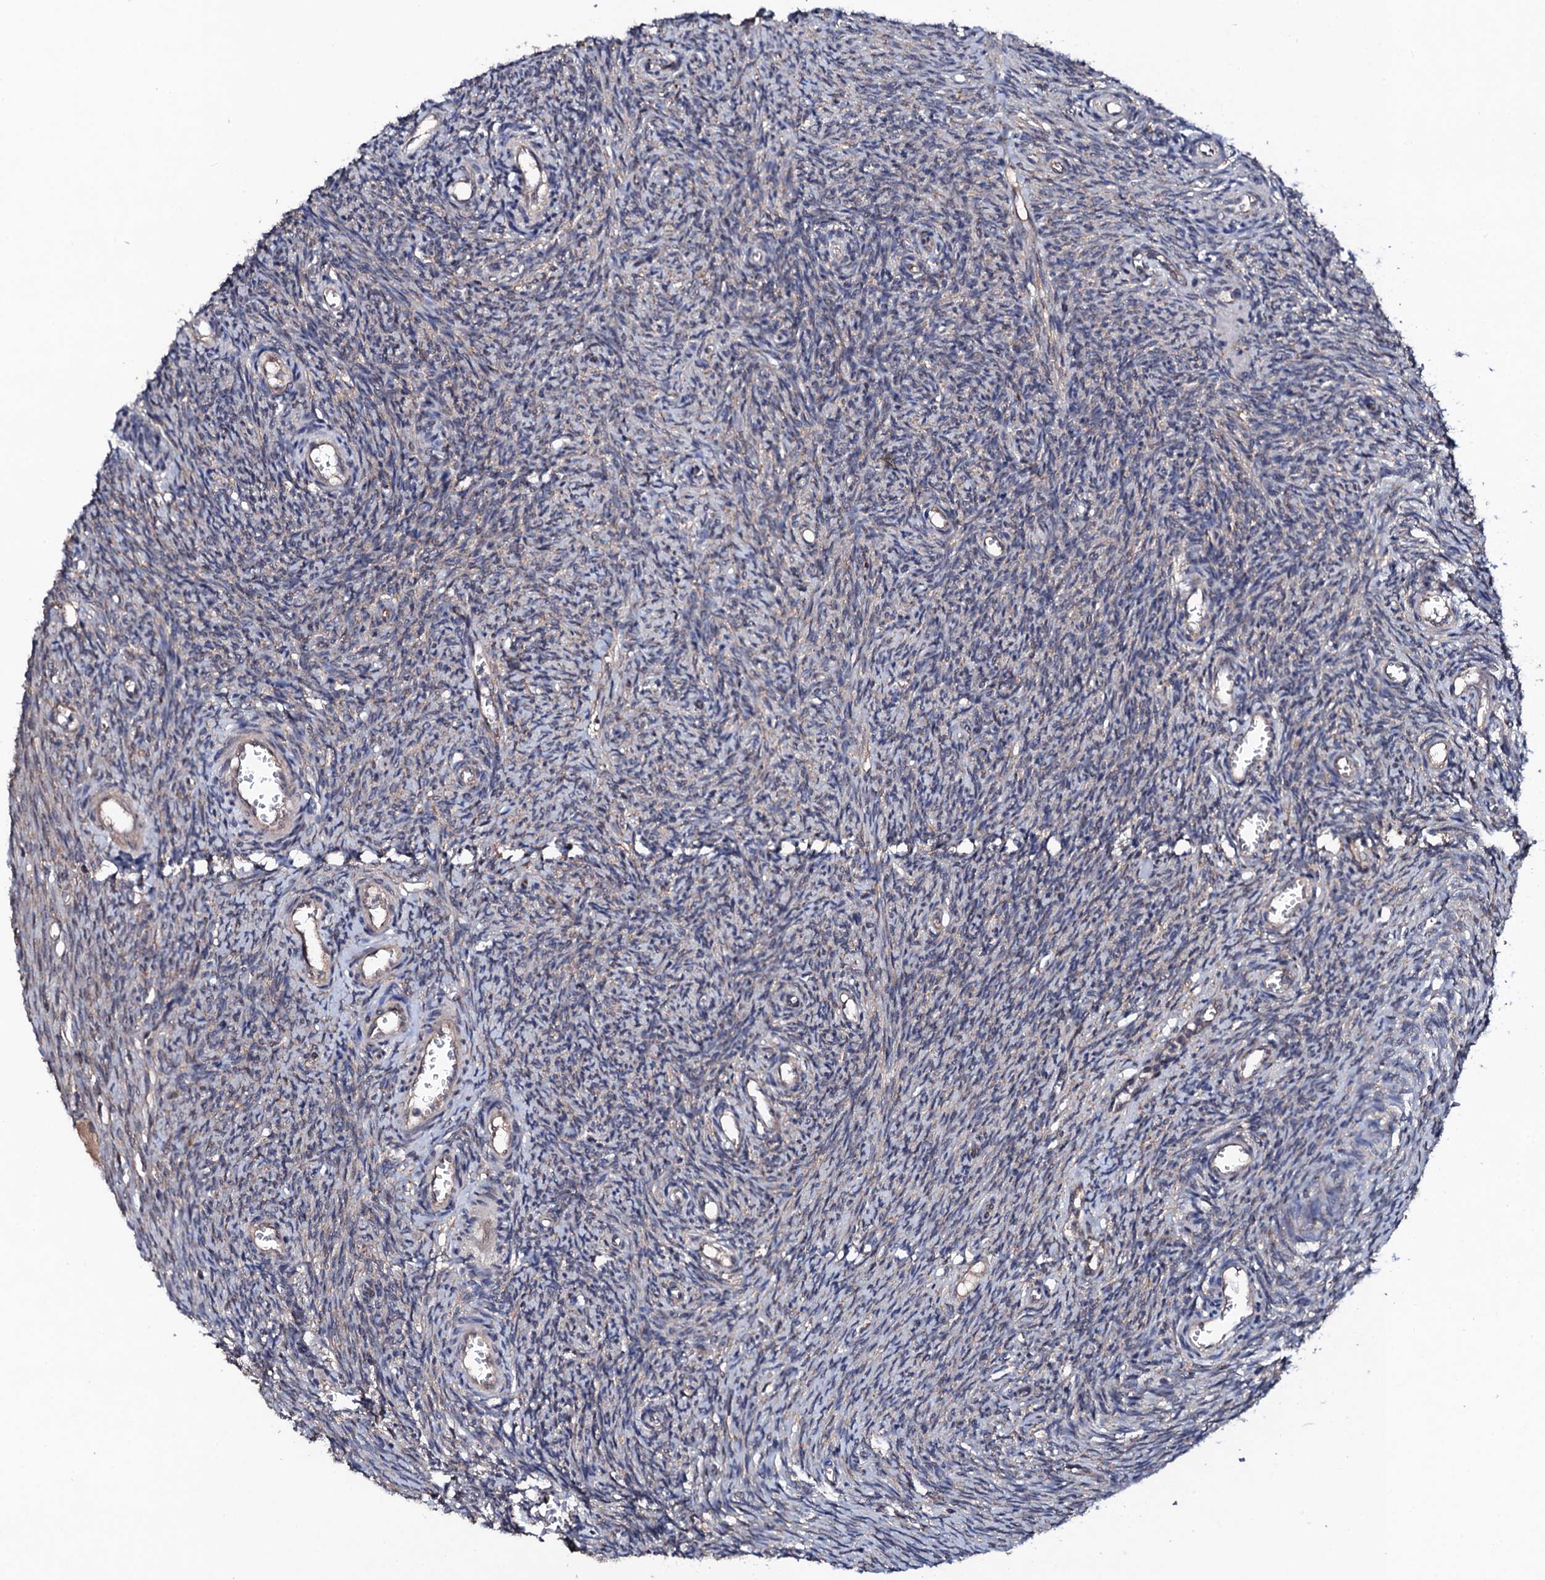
{"staining": {"intensity": "negative", "quantity": "none", "location": "none"}, "tissue": "ovary", "cell_type": "Ovarian stroma cells", "image_type": "normal", "snomed": [{"axis": "morphology", "description": "Normal tissue, NOS"}, {"axis": "topography", "description": "Ovary"}], "caption": "The image reveals no significant staining in ovarian stroma cells of ovary.", "gene": "IP6K1", "patient": {"sex": "female", "age": 44}}